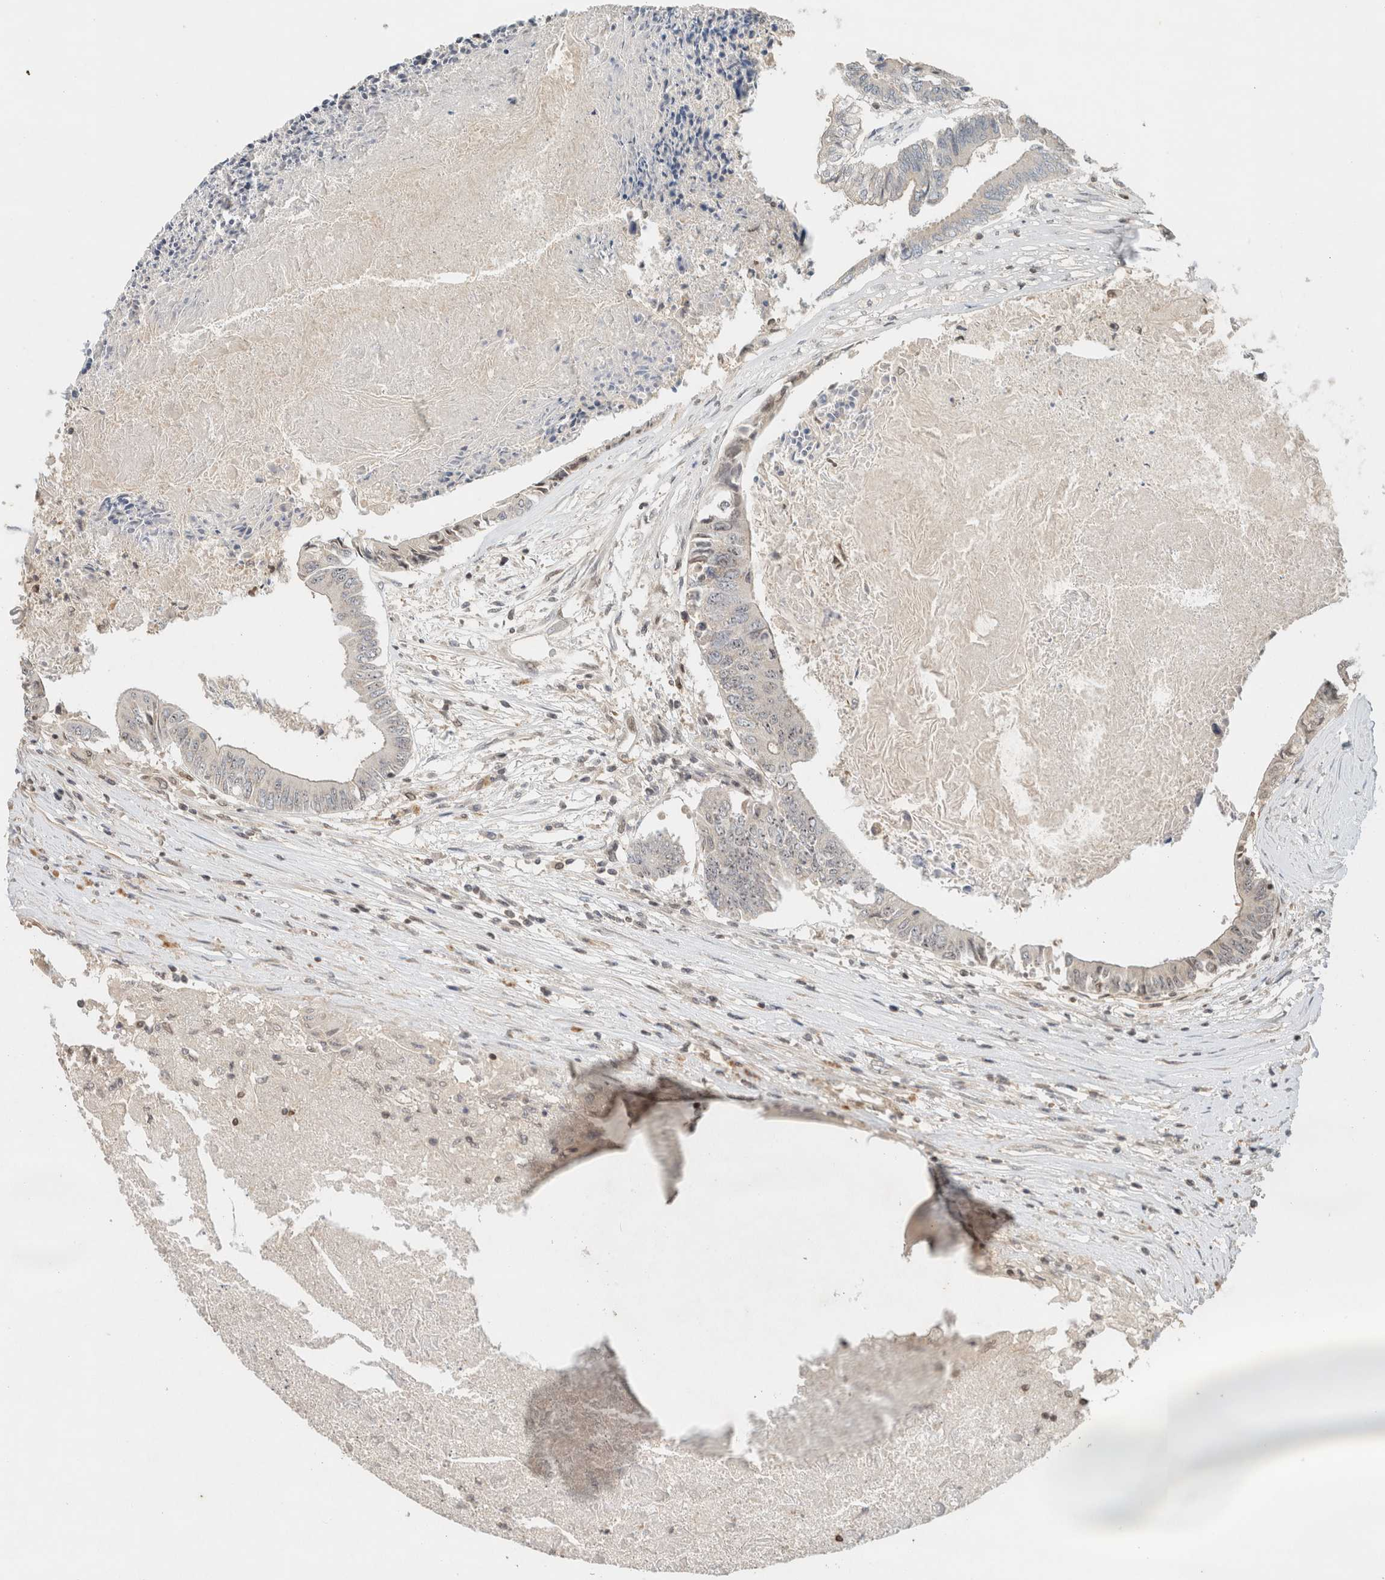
{"staining": {"intensity": "weak", "quantity": "<25%", "location": "cytoplasmic/membranous"}, "tissue": "colorectal cancer", "cell_type": "Tumor cells", "image_type": "cancer", "snomed": [{"axis": "morphology", "description": "Adenocarcinoma, NOS"}, {"axis": "topography", "description": "Rectum"}], "caption": "Photomicrograph shows no protein positivity in tumor cells of colorectal cancer tissue.", "gene": "CAAP1", "patient": {"sex": "male", "age": 63}}